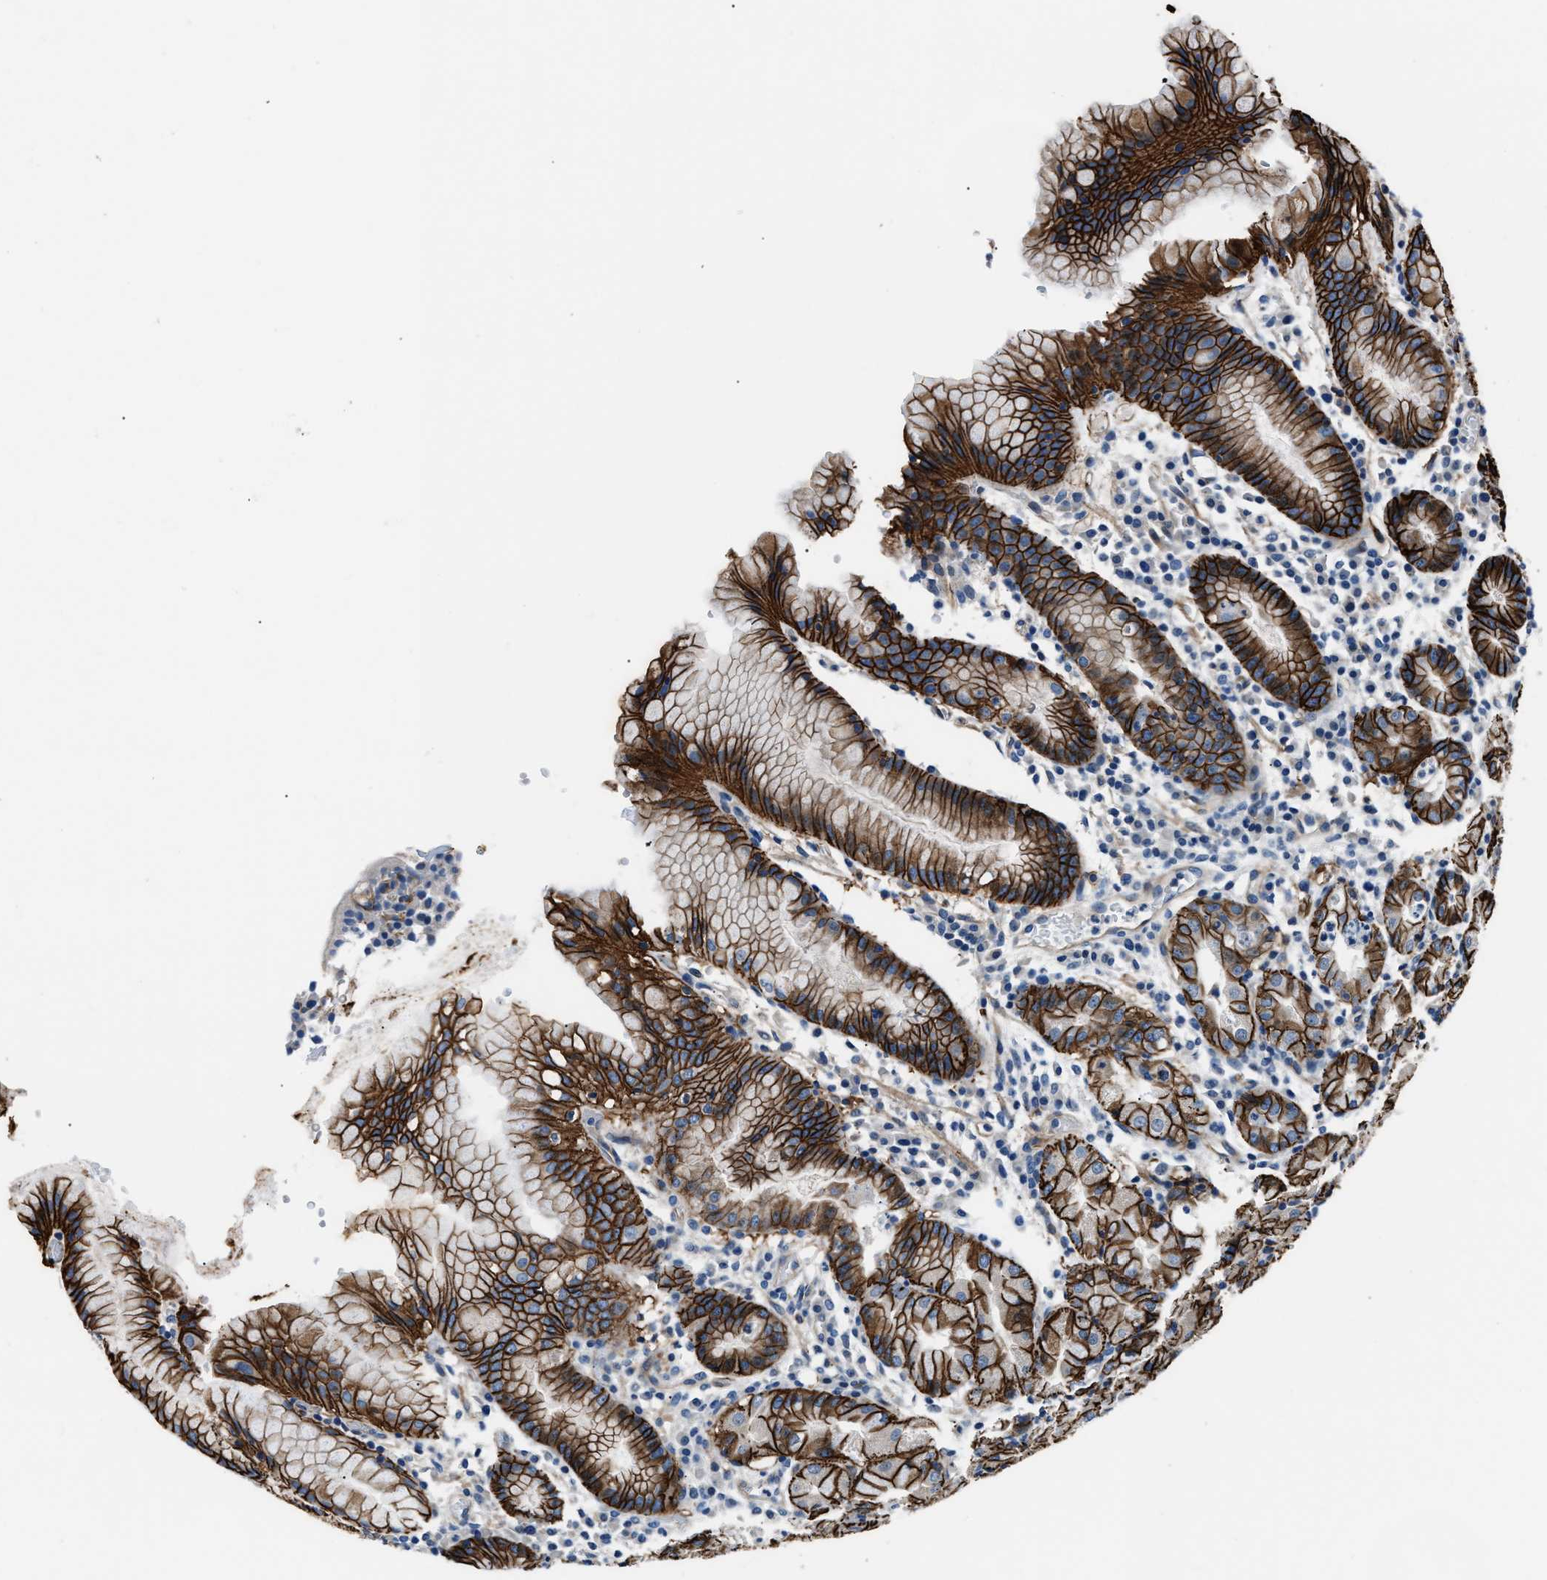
{"staining": {"intensity": "strong", "quantity": "25%-75%", "location": "cytoplasmic/membranous"}, "tissue": "stomach", "cell_type": "Glandular cells", "image_type": "normal", "snomed": [{"axis": "morphology", "description": "Normal tissue, NOS"}, {"axis": "topography", "description": "Stomach"}, {"axis": "topography", "description": "Stomach, lower"}], "caption": "Immunohistochemistry (IHC) micrograph of benign human stomach stained for a protein (brown), which exhibits high levels of strong cytoplasmic/membranous positivity in about 25%-75% of glandular cells.", "gene": "MPDZ", "patient": {"sex": "female", "age": 75}}